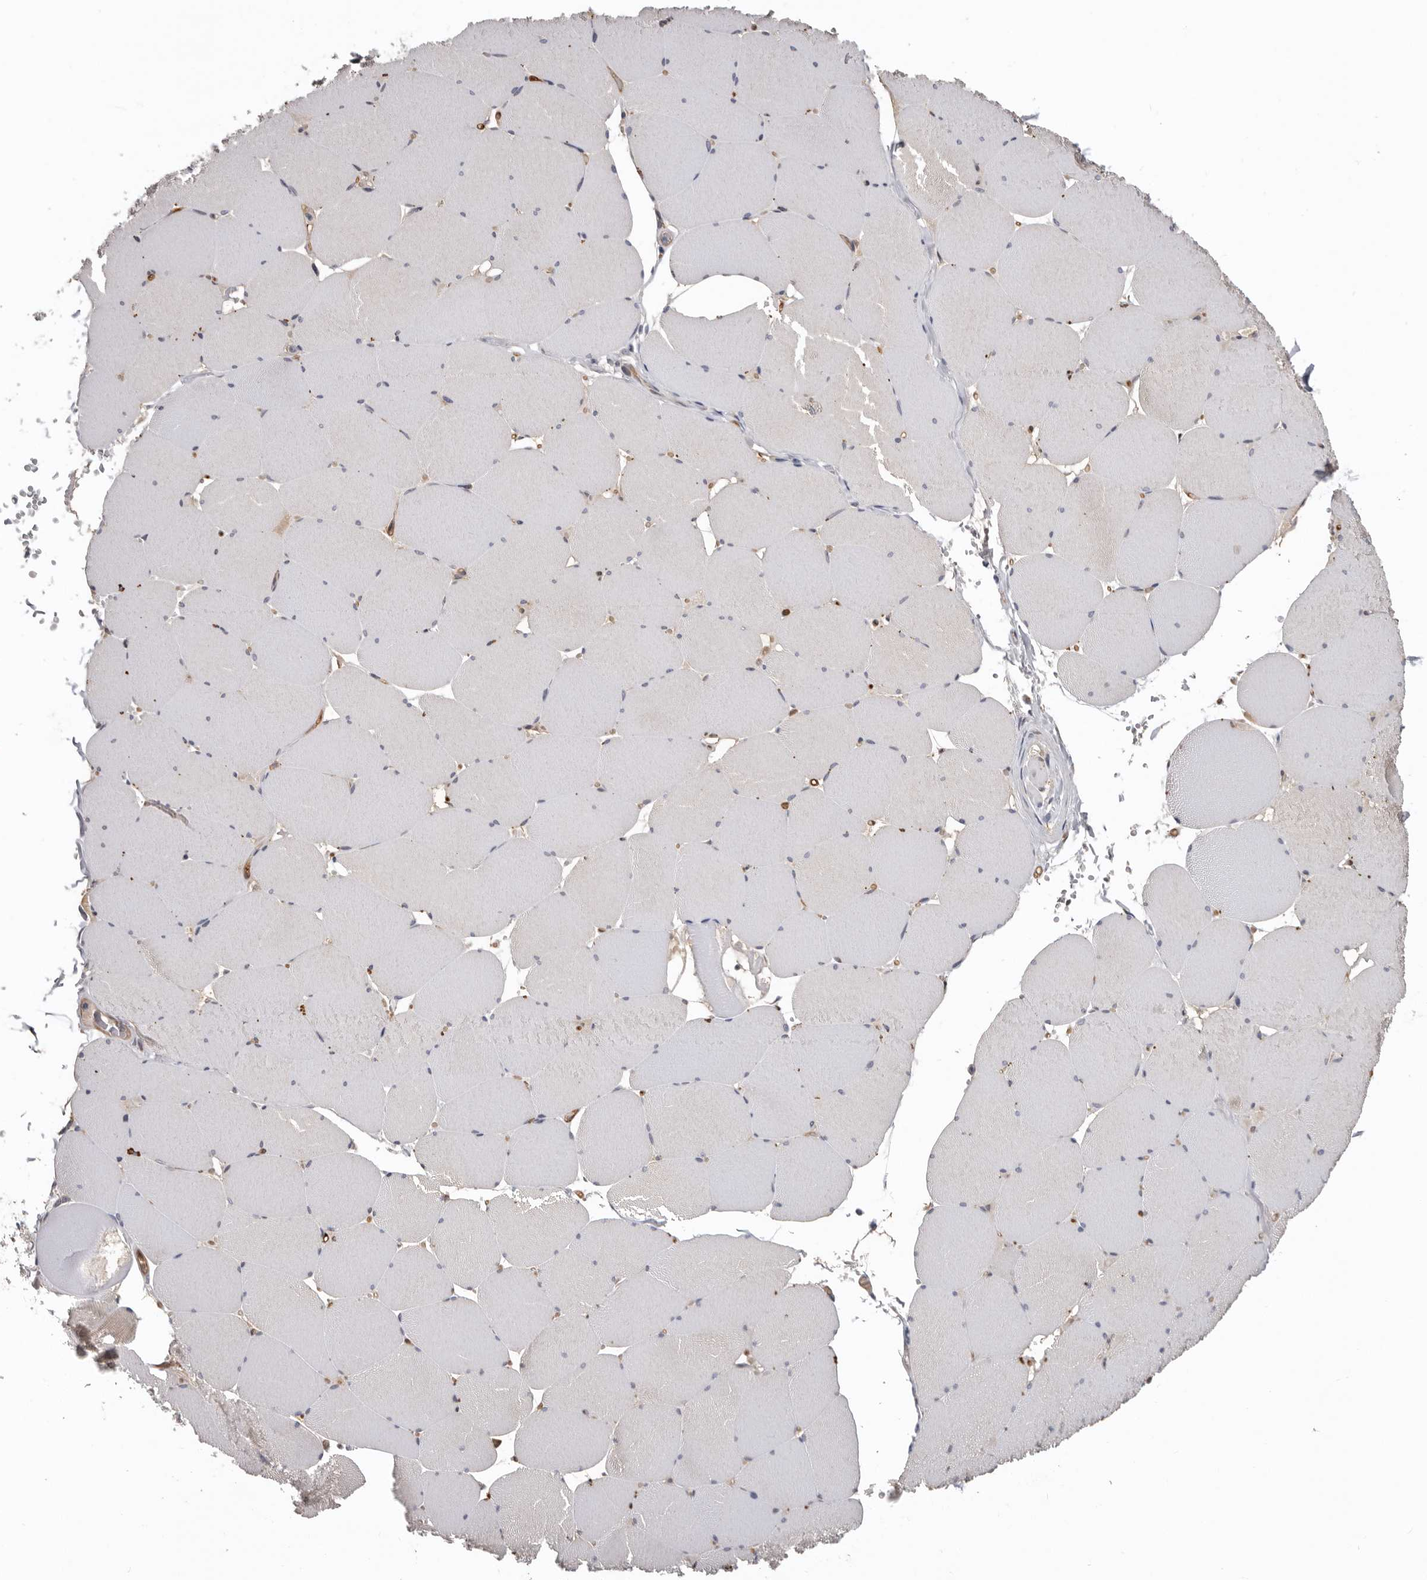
{"staining": {"intensity": "weak", "quantity": "<25%", "location": "cytoplasmic/membranous"}, "tissue": "skeletal muscle", "cell_type": "Myocytes", "image_type": "normal", "snomed": [{"axis": "morphology", "description": "Normal tissue, NOS"}, {"axis": "topography", "description": "Skeletal muscle"}, {"axis": "topography", "description": "Head-Neck"}], "caption": "Skeletal muscle stained for a protein using immunohistochemistry reveals no staining myocytes.", "gene": "CDCA8", "patient": {"sex": "male", "age": 66}}